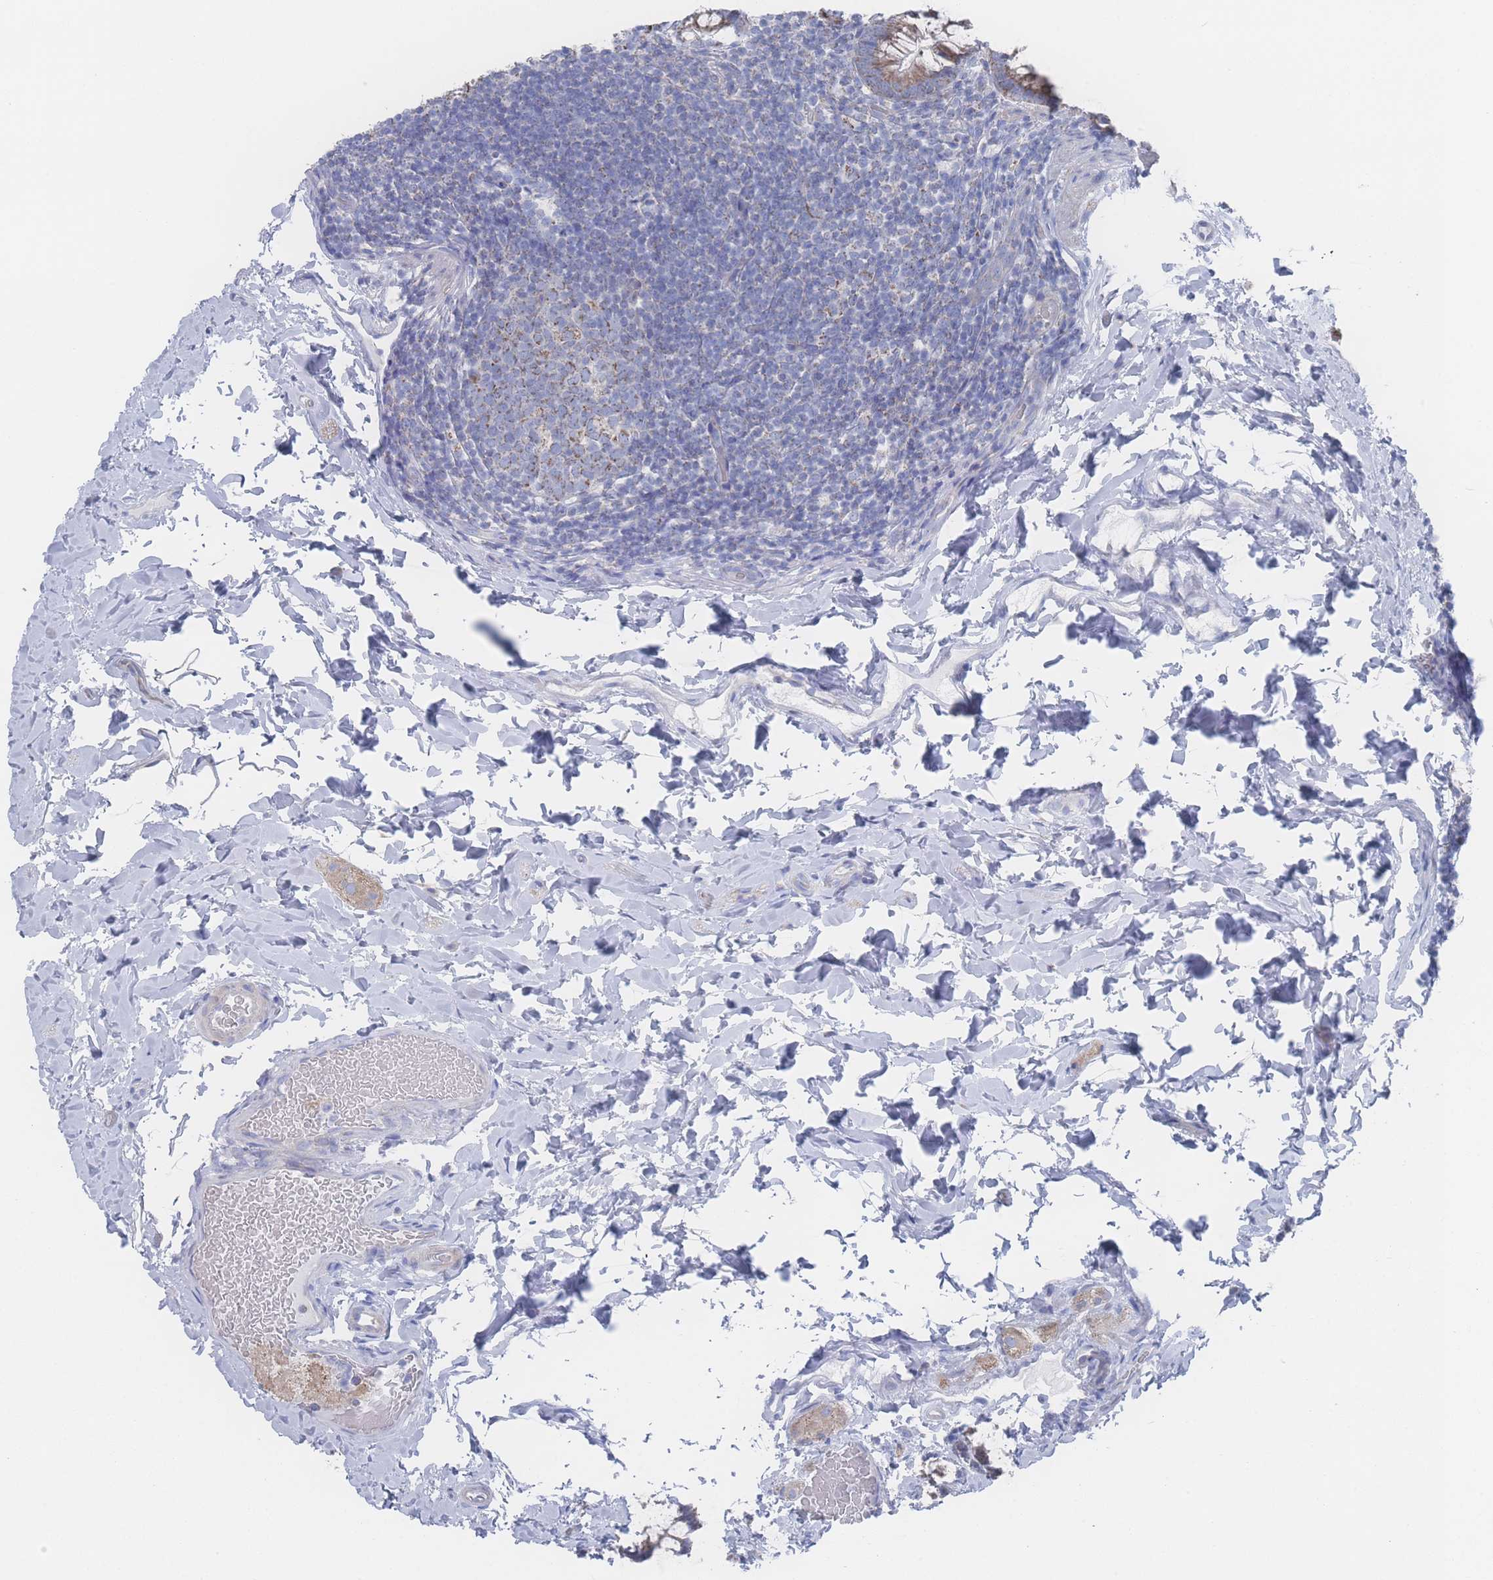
{"staining": {"intensity": "weak", "quantity": ">75%", "location": "cytoplasmic/membranous"}, "tissue": "colon", "cell_type": "Endothelial cells", "image_type": "normal", "snomed": [{"axis": "morphology", "description": "Normal tissue, NOS"}, {"axis": "topography", "description": "Colon"}], "caption": "DAB (3,3'-diaminobenzidine) immunohistochemical staining of unremarkable colon demonstrates weak cytoplasmic/membranous protein positivity in about >75% of endothelial cells. (brown staining indicates protein expression, while blue staining denotes nuclei).", "gene": "SNPH", "patient": {"sex": "male", "age": 46}}